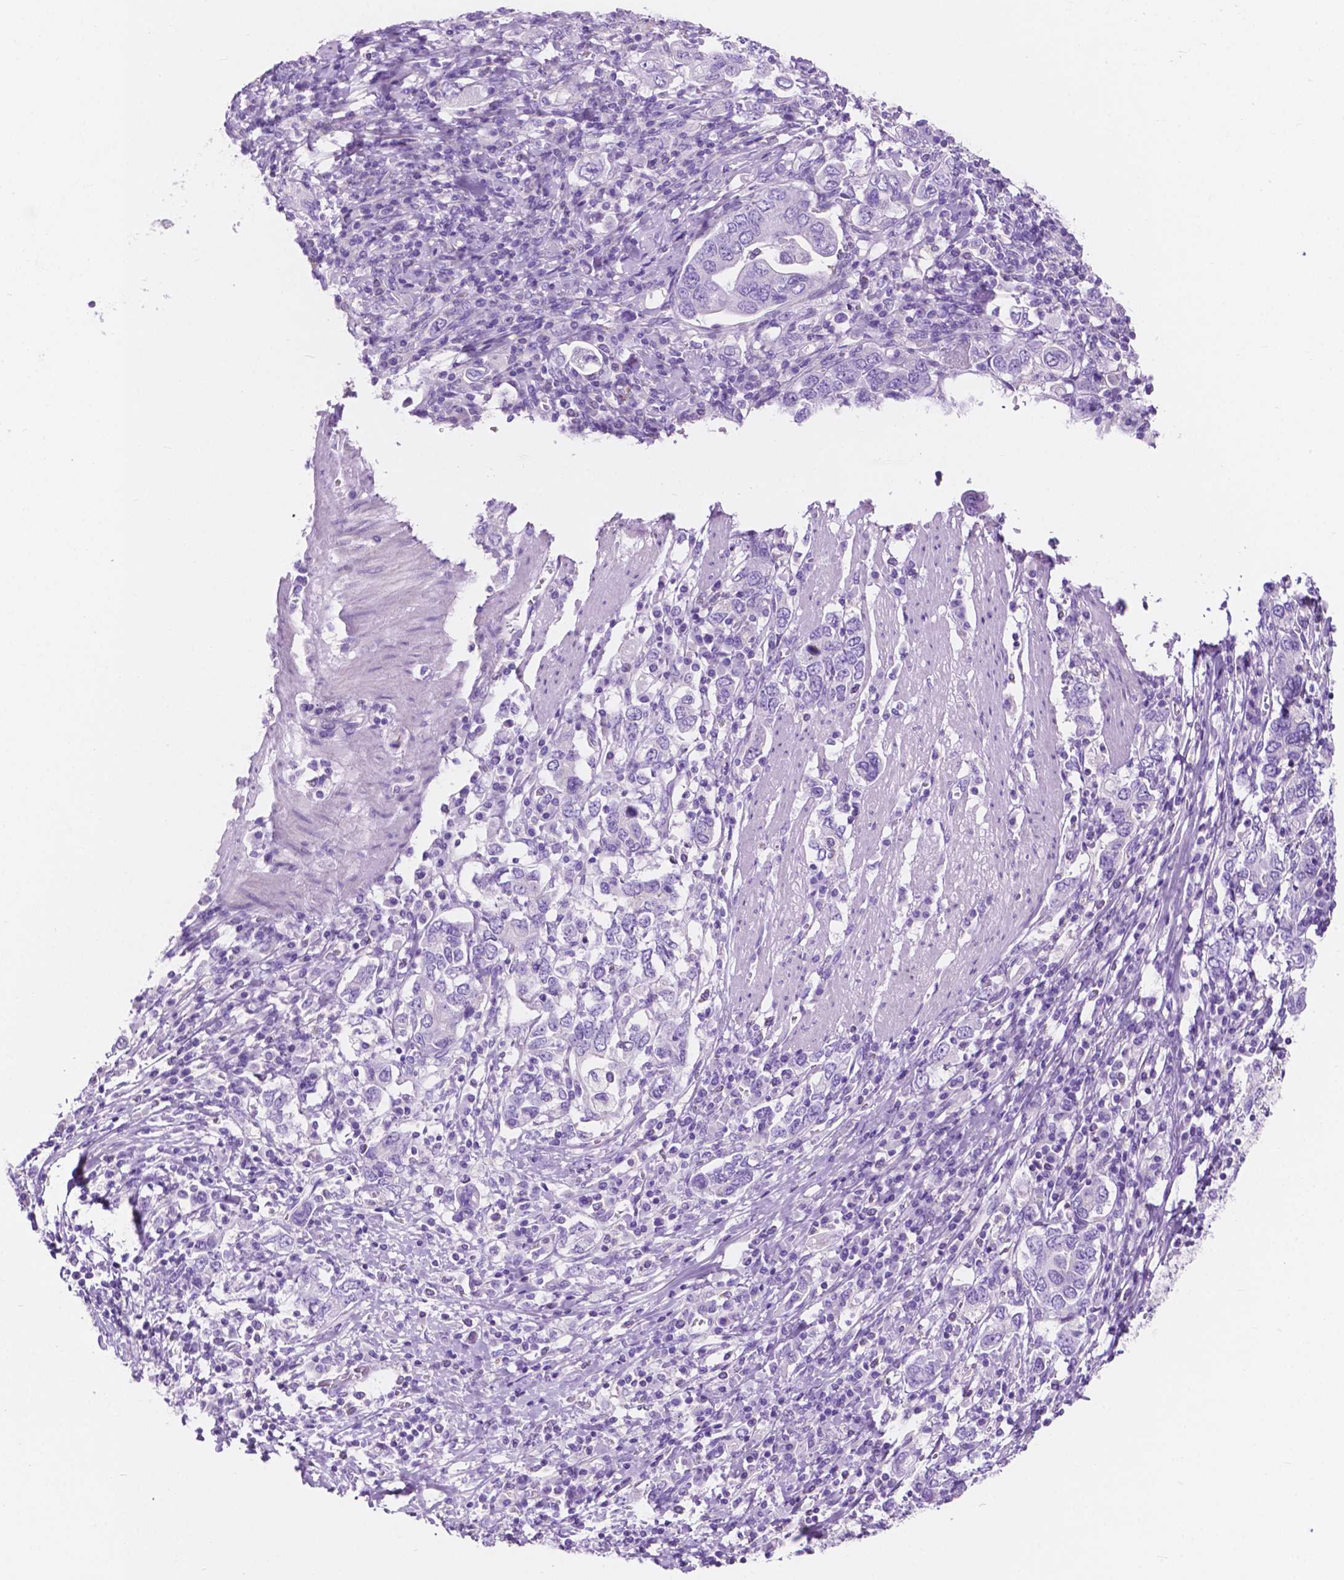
{"staining": {"intensity": "negative", "quantity": "none", "location": "none"}, "tissue": "stomach cancer", "cell_type": "Tumor cells", "image_type": "cancer", "snomed": [{"axis": "morphology", "description": "Adenocarcinoma, NOS"}, {"axis": "topography", "description": "Stomach, upper"}, {"axis": "topography", "description": "Stomach"}], "caption": "Human stomach cancer (adenocarcinoma) stained for a protein using immunohistochemistry displays no expression in tumor cells.", "gene": "IGFN1", "patient": {"sex": "male", "age": 62}}